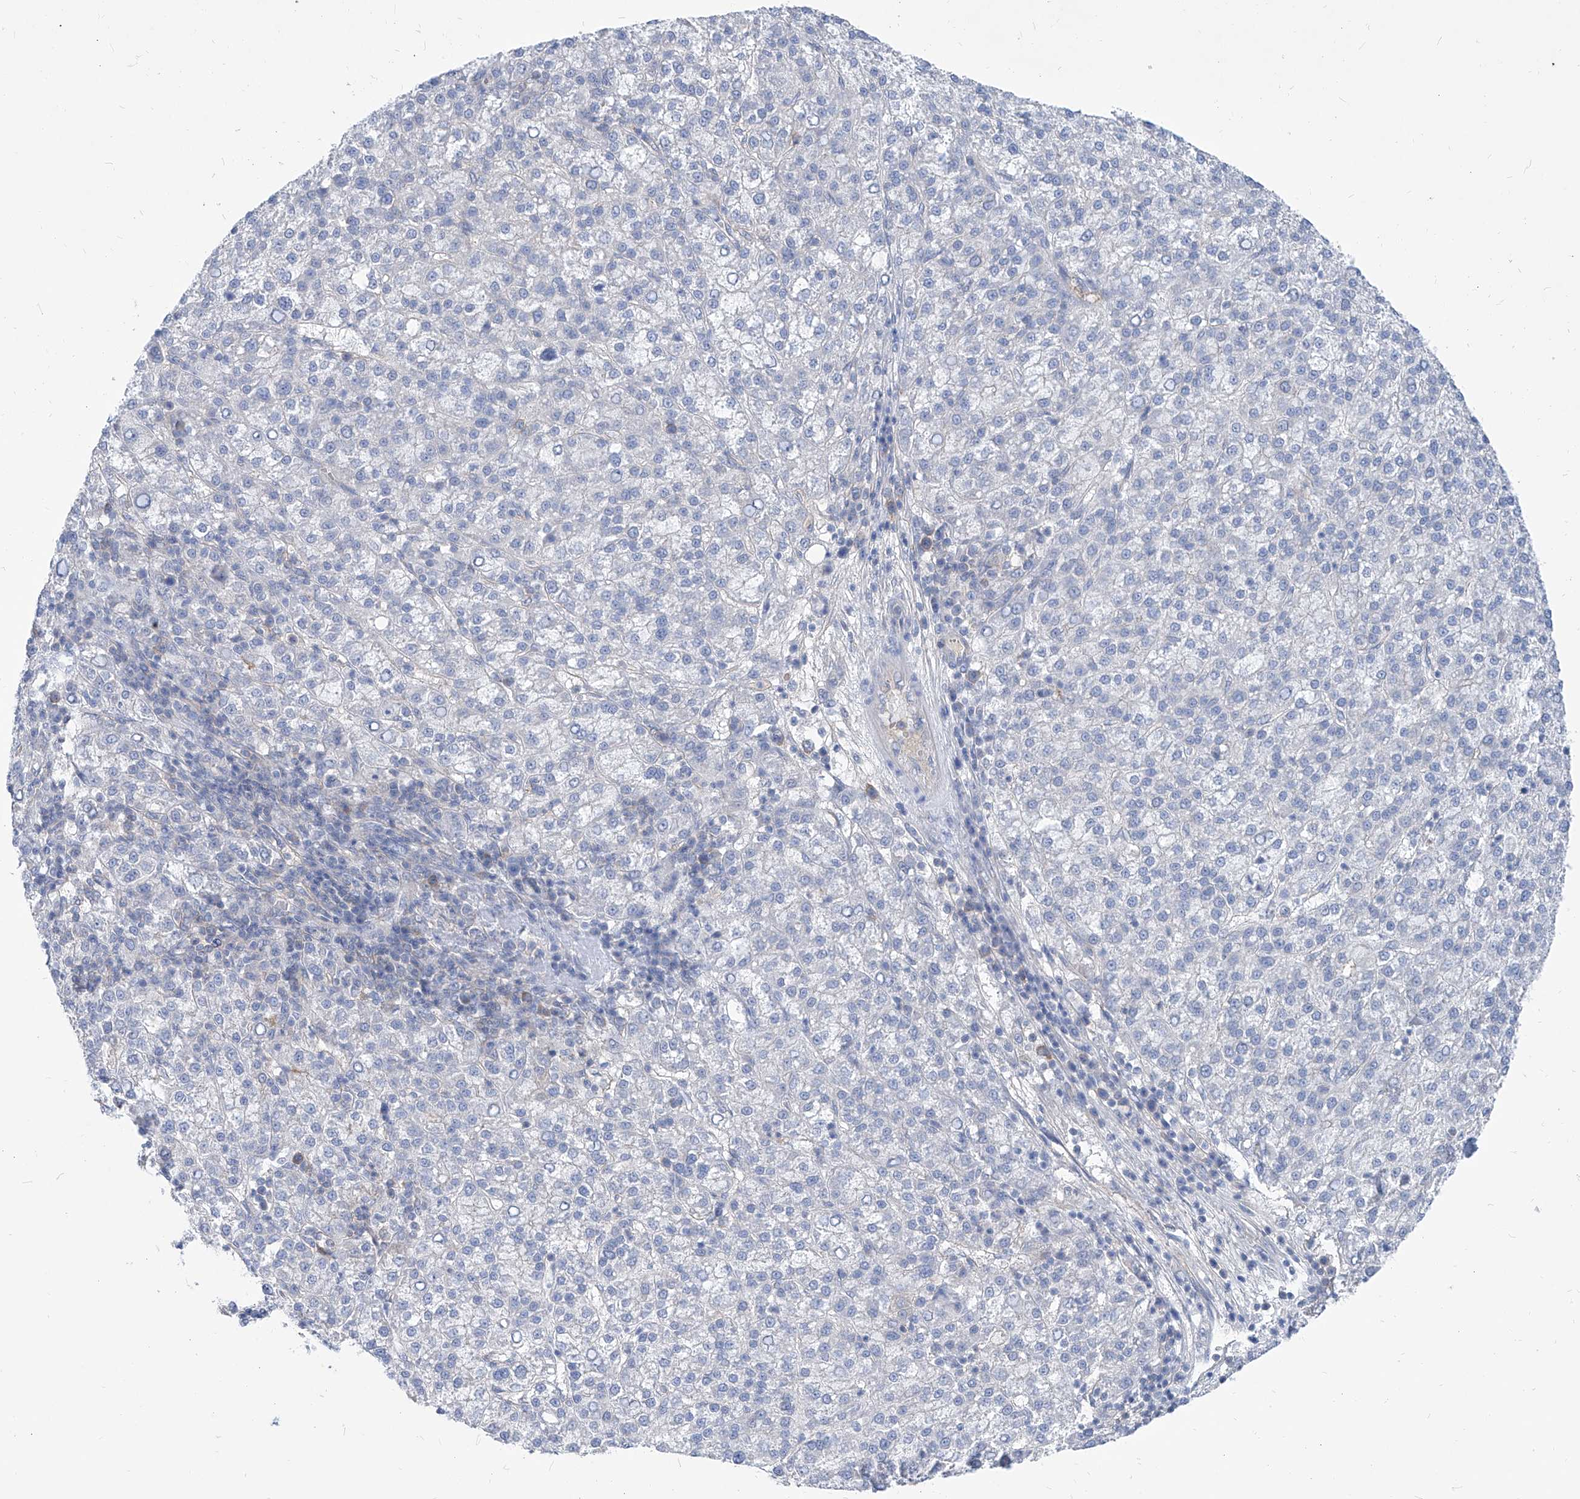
{"staining": {"intensity": "negative", "quantity": "none", "location": "none"}, "tissue": "liver cancer", "cell_type": "Tumor cells", "image_type": "cancer", "snomed": [{"axis": "morphology", "description": "Carcinoma, Hepatocellular, NOS"}, {"axis": "topography", "description": "Liver"}], "caption": "IHC photomicrograph of hepatocellular carcinoma (liver) stained for a protein (brown), which displays no positivity in tumor cells. Brightfield microscopy of immunohistochemistry (IHC) stained with DAB (3,3'-diaminobenzidine) (brown) and hematoxylin (blue), captured at high magnification.", "gene": "AKAP10", "patient": {"sex": "female", "age": 58}}